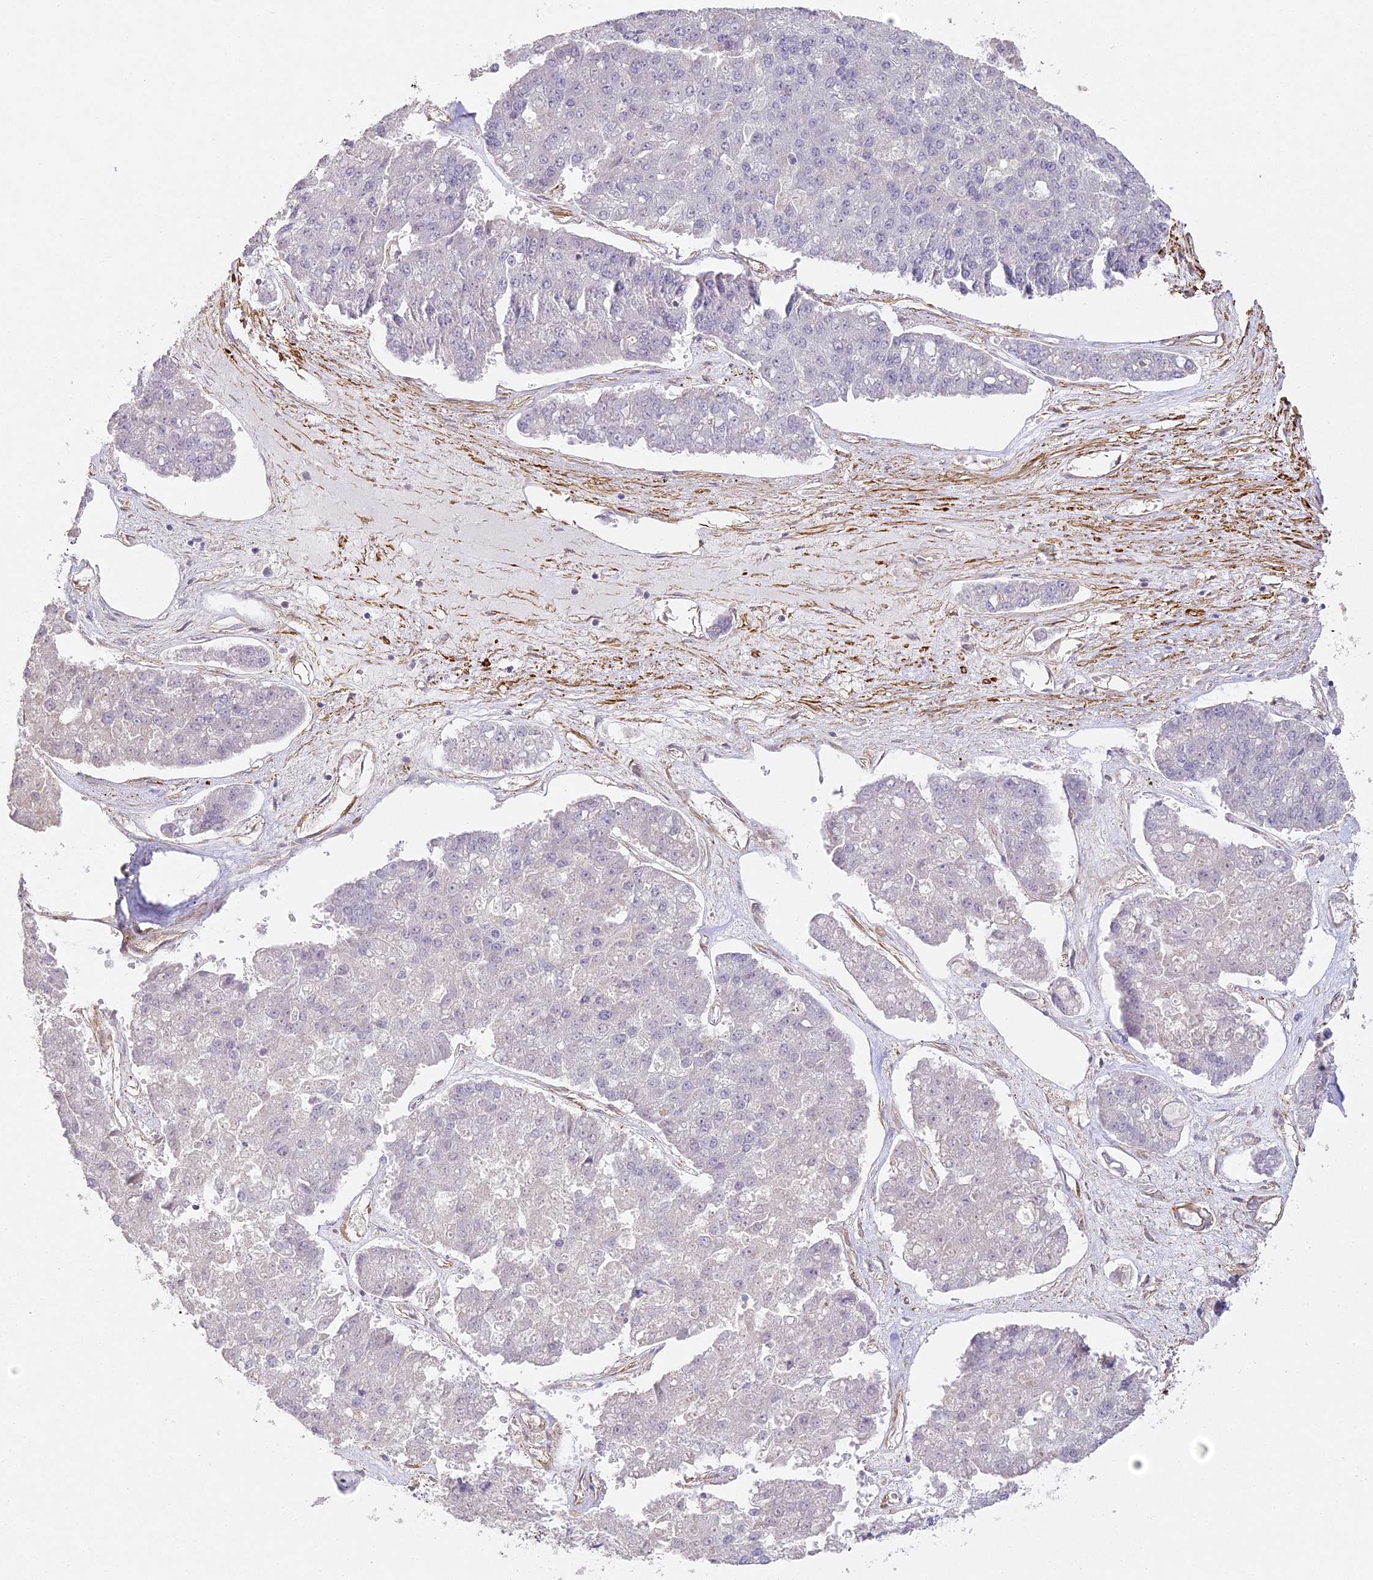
{"staining": {"intensity": "negative", "quantity": "none", "location": "none"}, "tissue": "pancreatic cancer", "cell_type": "Tumor cells", "image_type": "cancer", "snomed": [{"axis": "morphology", "description": "Adenocarcinoma, NOS"}, {"axis": "topography", "description": "Pancreas"}], "caption": "Immunohistochemistry micrograph of human adenocarcinoma (pancreatic) stained for a protein (brown), which demonstrates no positivity in tumor cells. (Brightfield microscopy of DAB immunohistochemistry (IHC) at high magnification).", "gene": "MED28", "patient": {"sex": "male", "age": 50}}